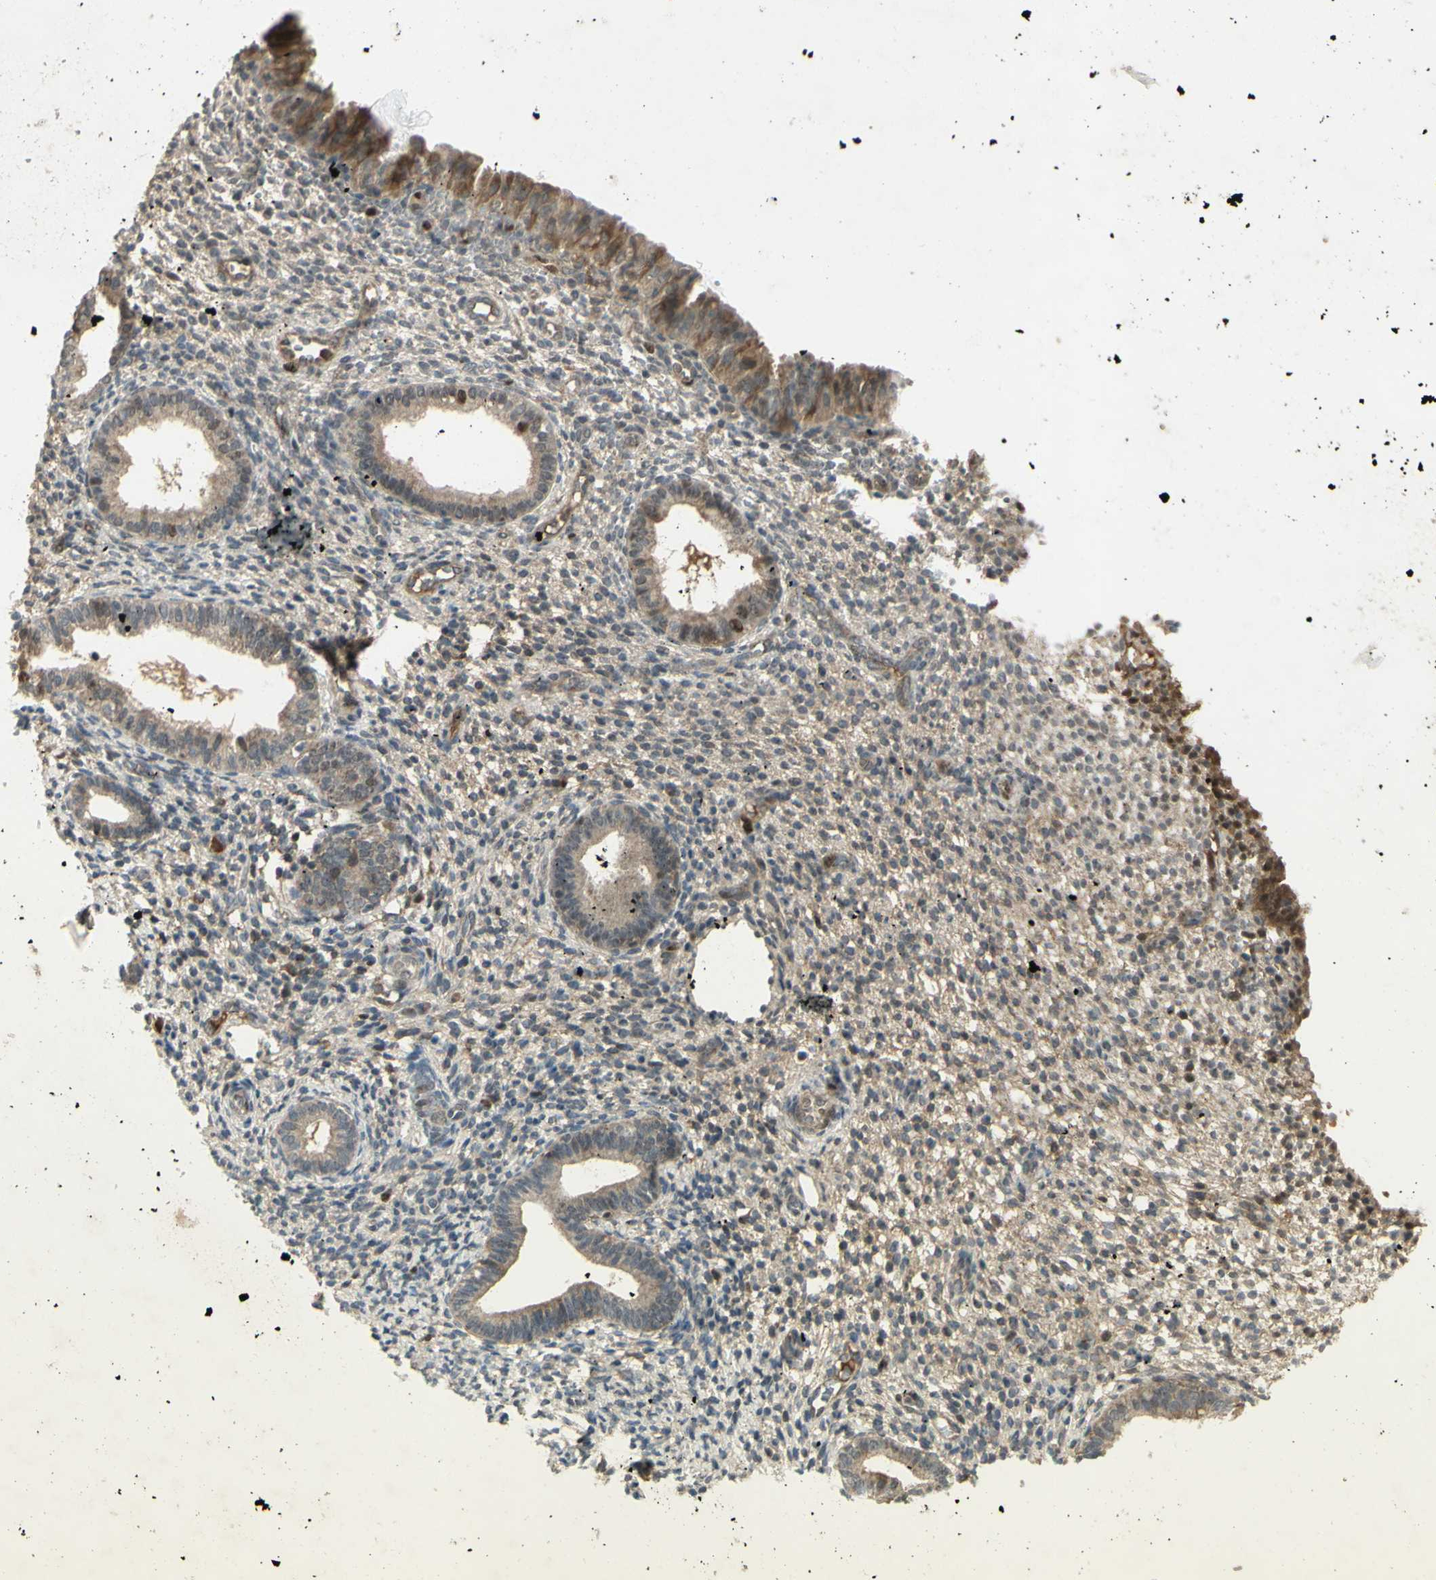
{"staining": {"intensity": "negative", "quantity": "none", "location": "none"}, "tissue": "endometrium", "cell_type": "Cells in endometrial stroma", "image_type": "normal", "snomed": [{"axis": "morphology", "description": "Normal tissue, NOS"}, {"axis": "topography", "description": "Endometrium"}], "caption": "High power microscopy micrograph of an immunohistochemistry (IHC) histopathology image of normal endometrium, revealing no significant positivity in cells in endometrial stroma. The staining is performed using DAB brown chromogen with nuclei counter-stained in using hematoxylin.", "gene": "RAD18", "patient": {"sex": "female", "age": 61}}